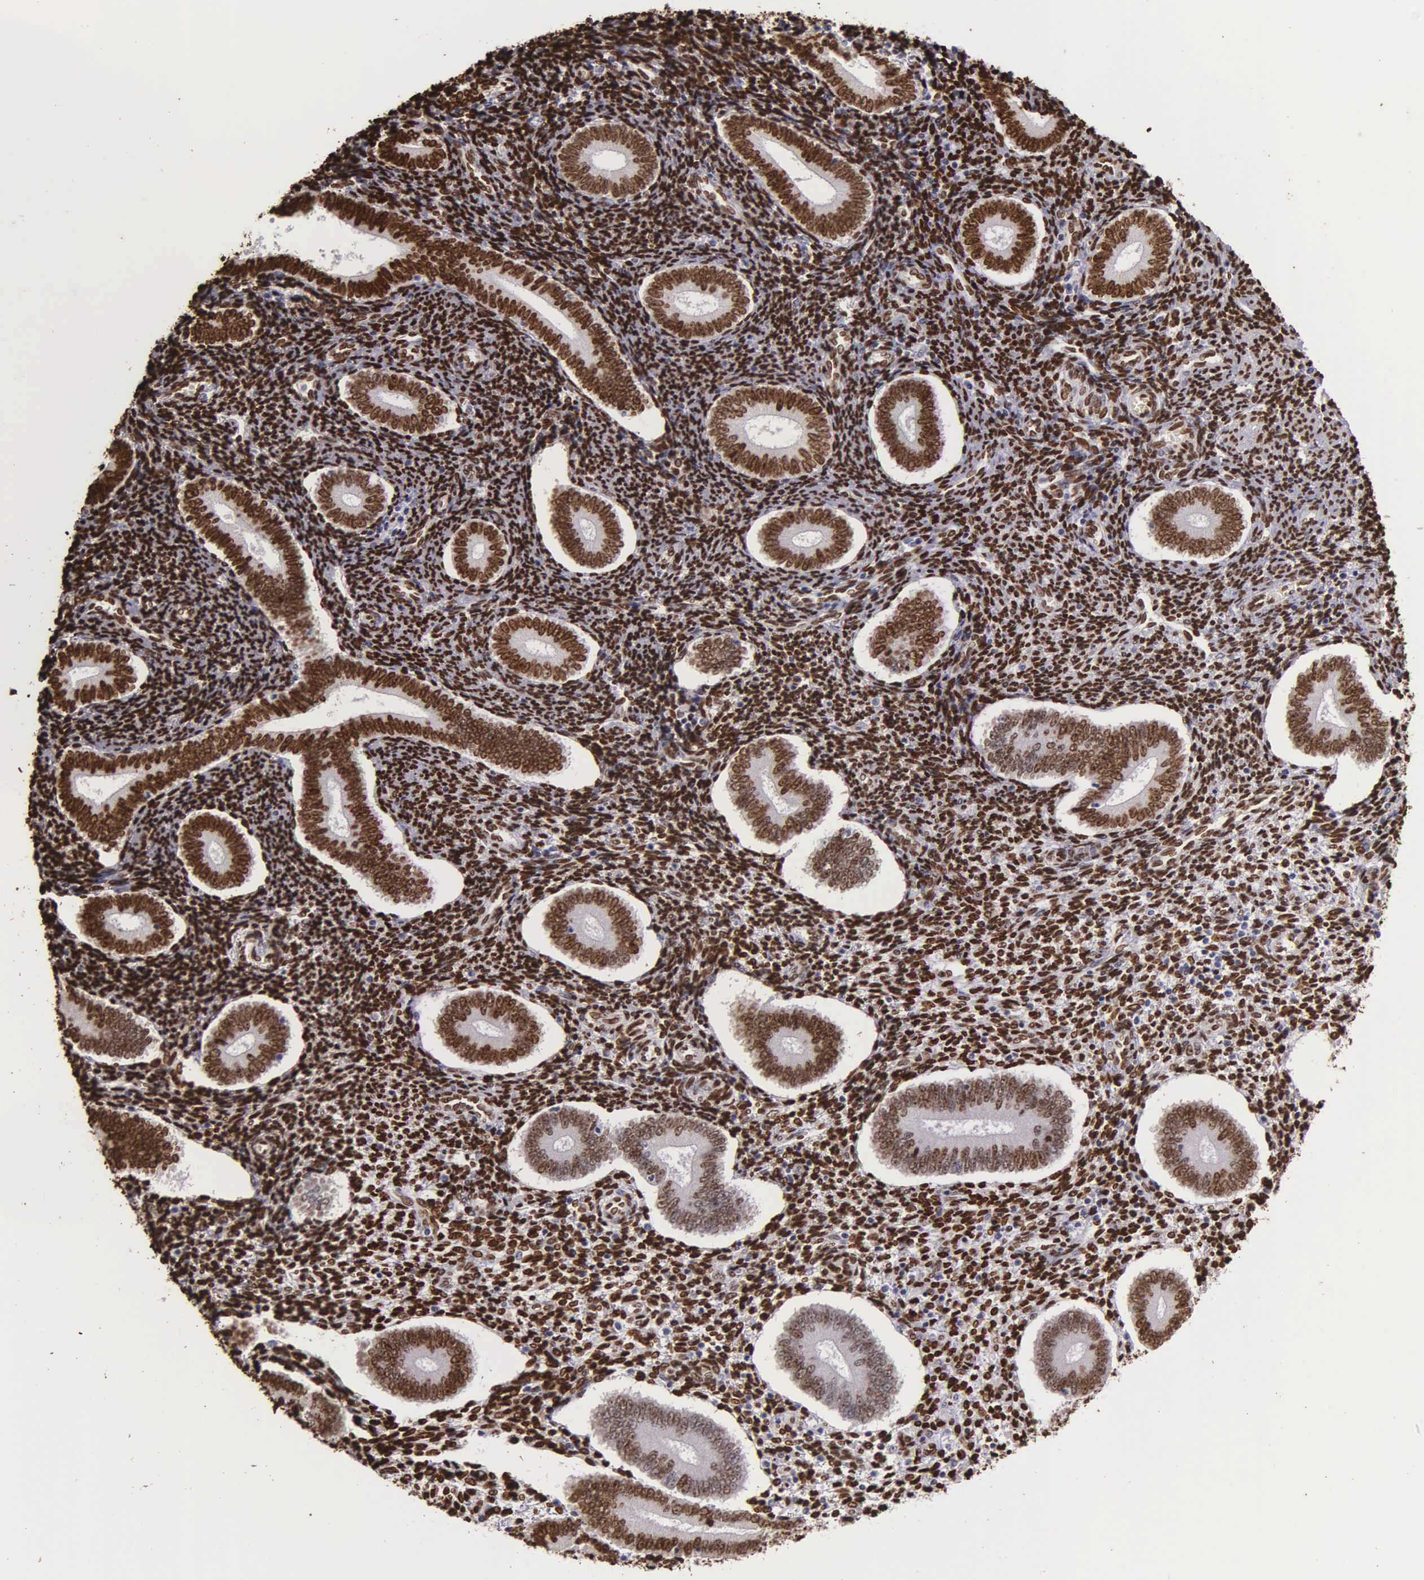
{"staining": {"intensity": "strong", "quantity": ">75%", "location": "nuclear"}, "tissue": "endometrium", "cell_type": "Cells in endometrial stroma", "image_type": "normal", "snomed": [{"axis": "morphology", "description": "Normal tissue, NOS"}, {"axis": "topography", "description": "Endometrium"}], "caption": "The photomicrograph exhibits staining of benign endometrium, revealing strong nuclear protein expression (brown color) within cells in endometrial stroma. The staining was performed using DAB to visualize the protein expression in brown, while the nuclei were stained in blue with hematoxylin (Magnification: 20x).", "gene": "H1", "patient": {"sex": "female", "age": 35}}